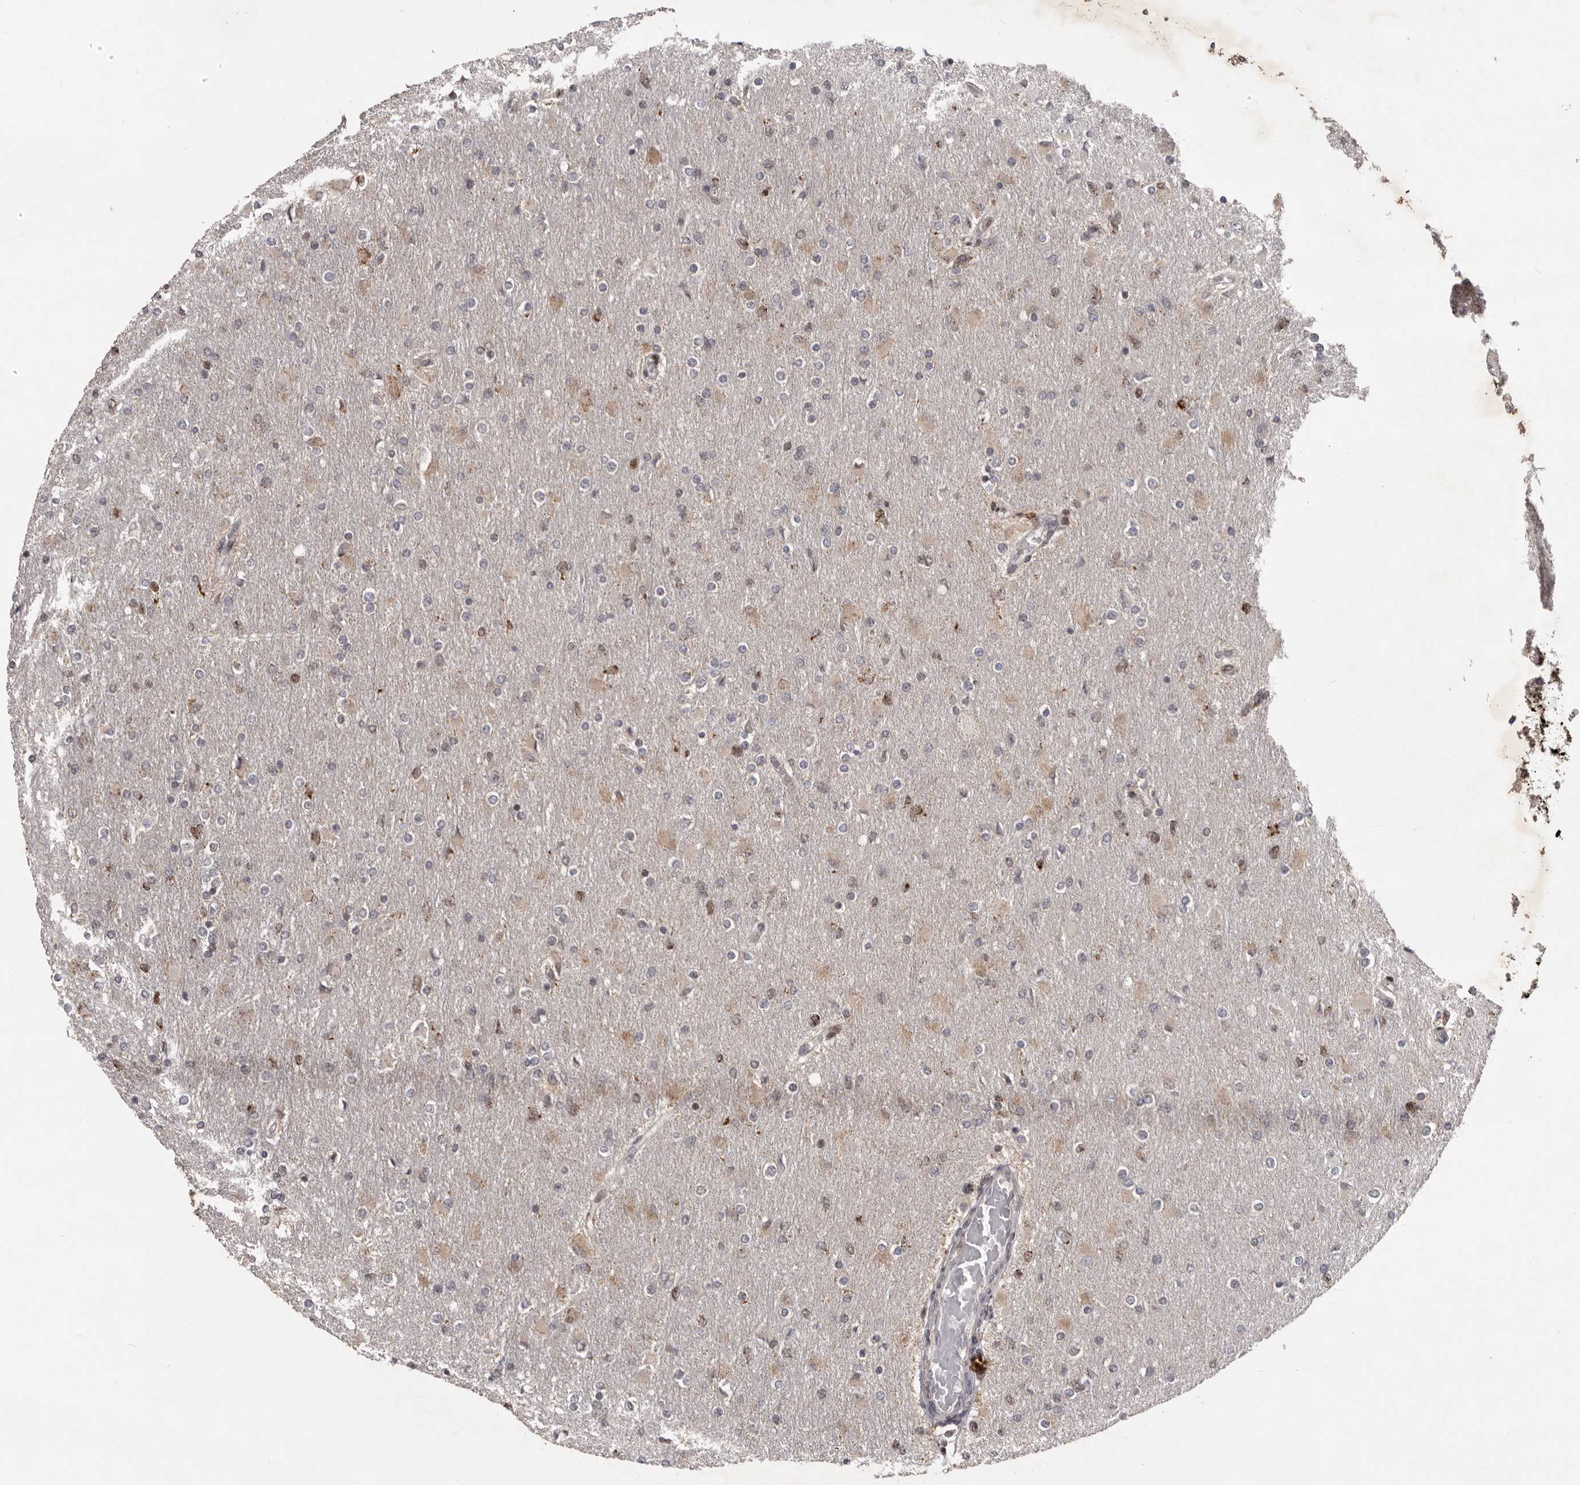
{"staining": {"intensity": "negative", "quantity": "none", "location": "none"}, "tissue": "glioma", "cell_type": "Tumor cells", "image_type": "cancer", "snomed": [{"axis": "morphology", "description": "Glioma, malignant, High grade"}, {"axis": "topography", "description": "Cerebral cortex"}], "caption": "Immunohistochemical staining of human glioma reveals no significant staining in tumor cells.", "gene": "C17orf99", "patient": {"sex": "female", "age": 36}}